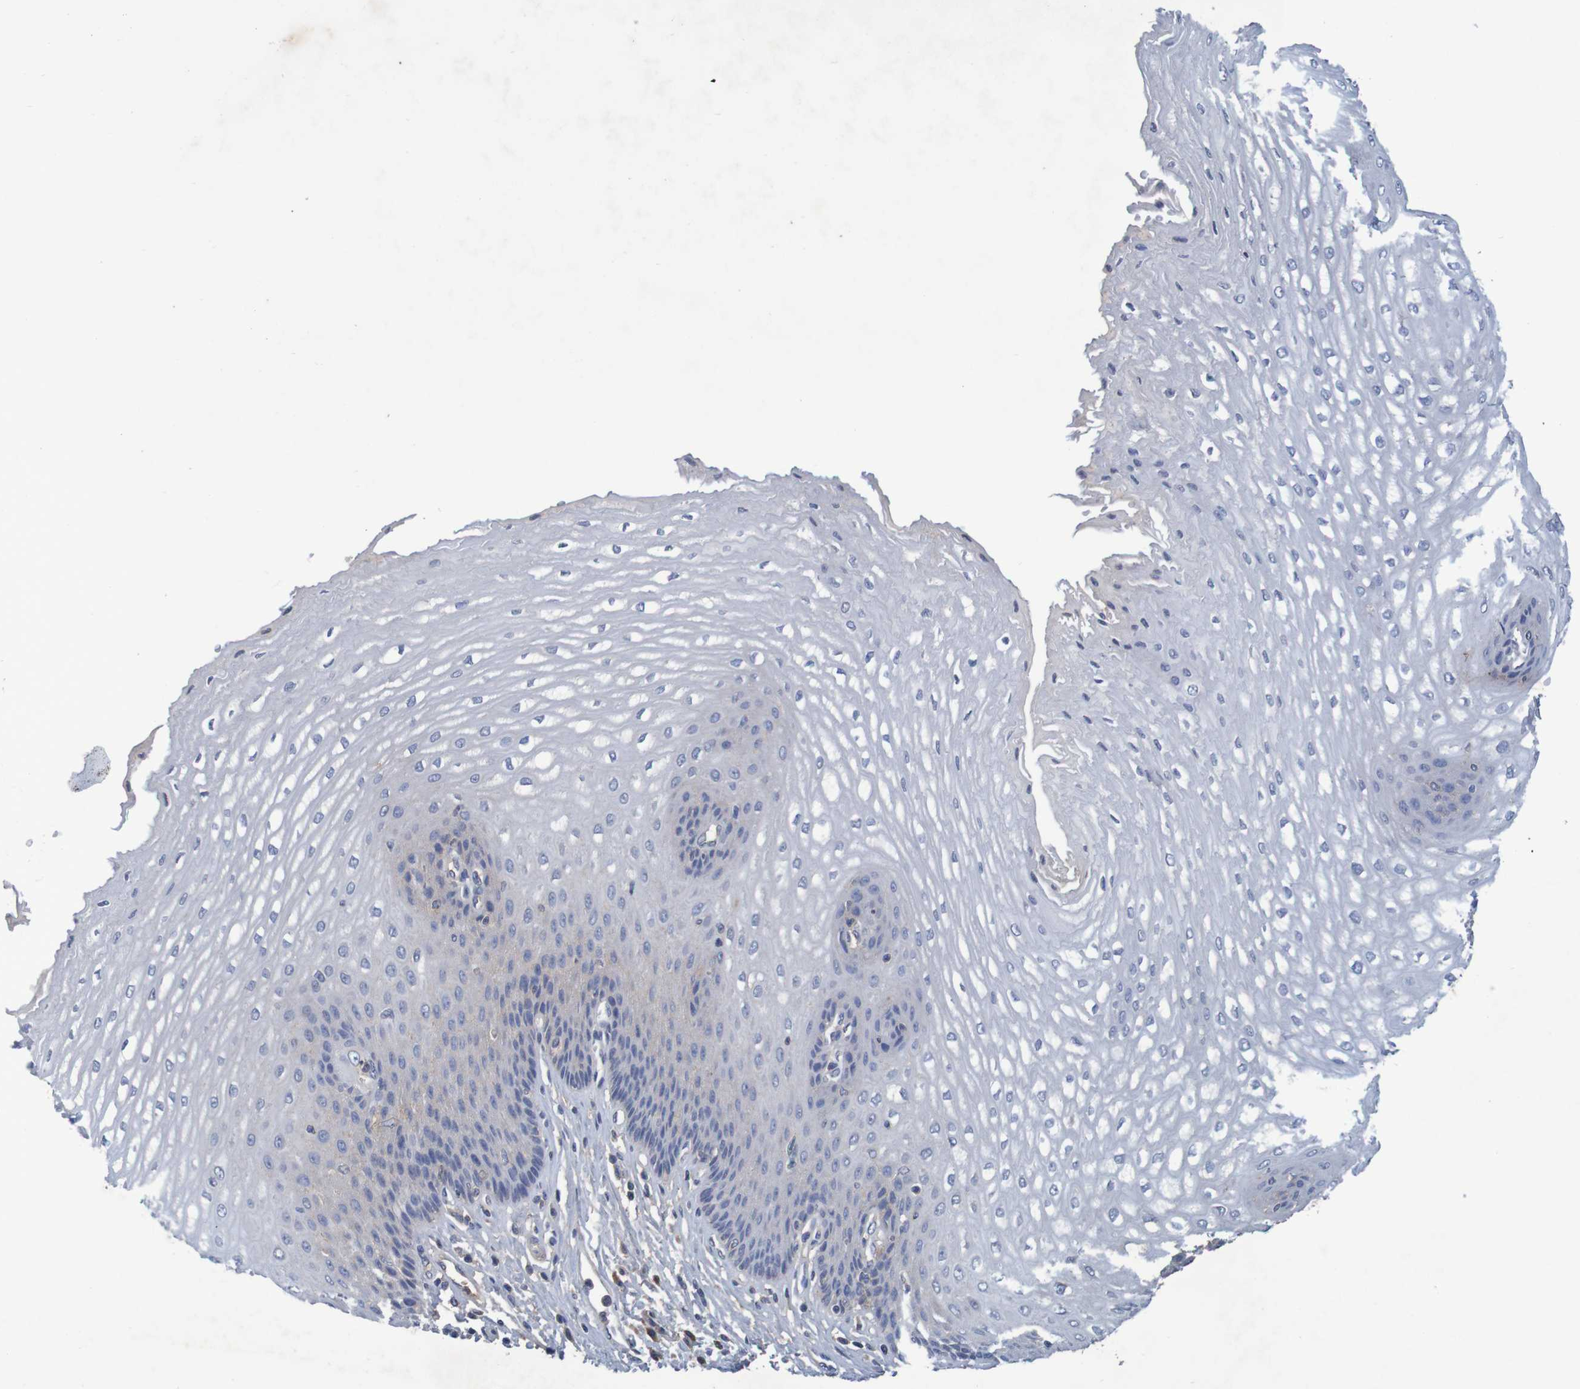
{"staining": {"intensity": "moderate", "quantity": "25%-75%", "location": "cytoplasmic/membranous"}, "tissue": "esophagus", "cell_type": "Squamous epithelial cells", "image_type": "normal", "snomed": [{"axis": "morphology", "description": "Normal tissue, NOS"}, {"axis": "topography", "description": "Esophagus"}], "caption": "A histopathology image of human esophagus stained for a protein reveals moderate cytoplasmic/membranous brown staining in squamous epithelial cells. The staining is performed using DAB brown chromogen to label protein expression. The nuclei are counter-stained blue using hematoxylin.", "gene": "LTA", "patient": {"sex": "male", "age": 54}}